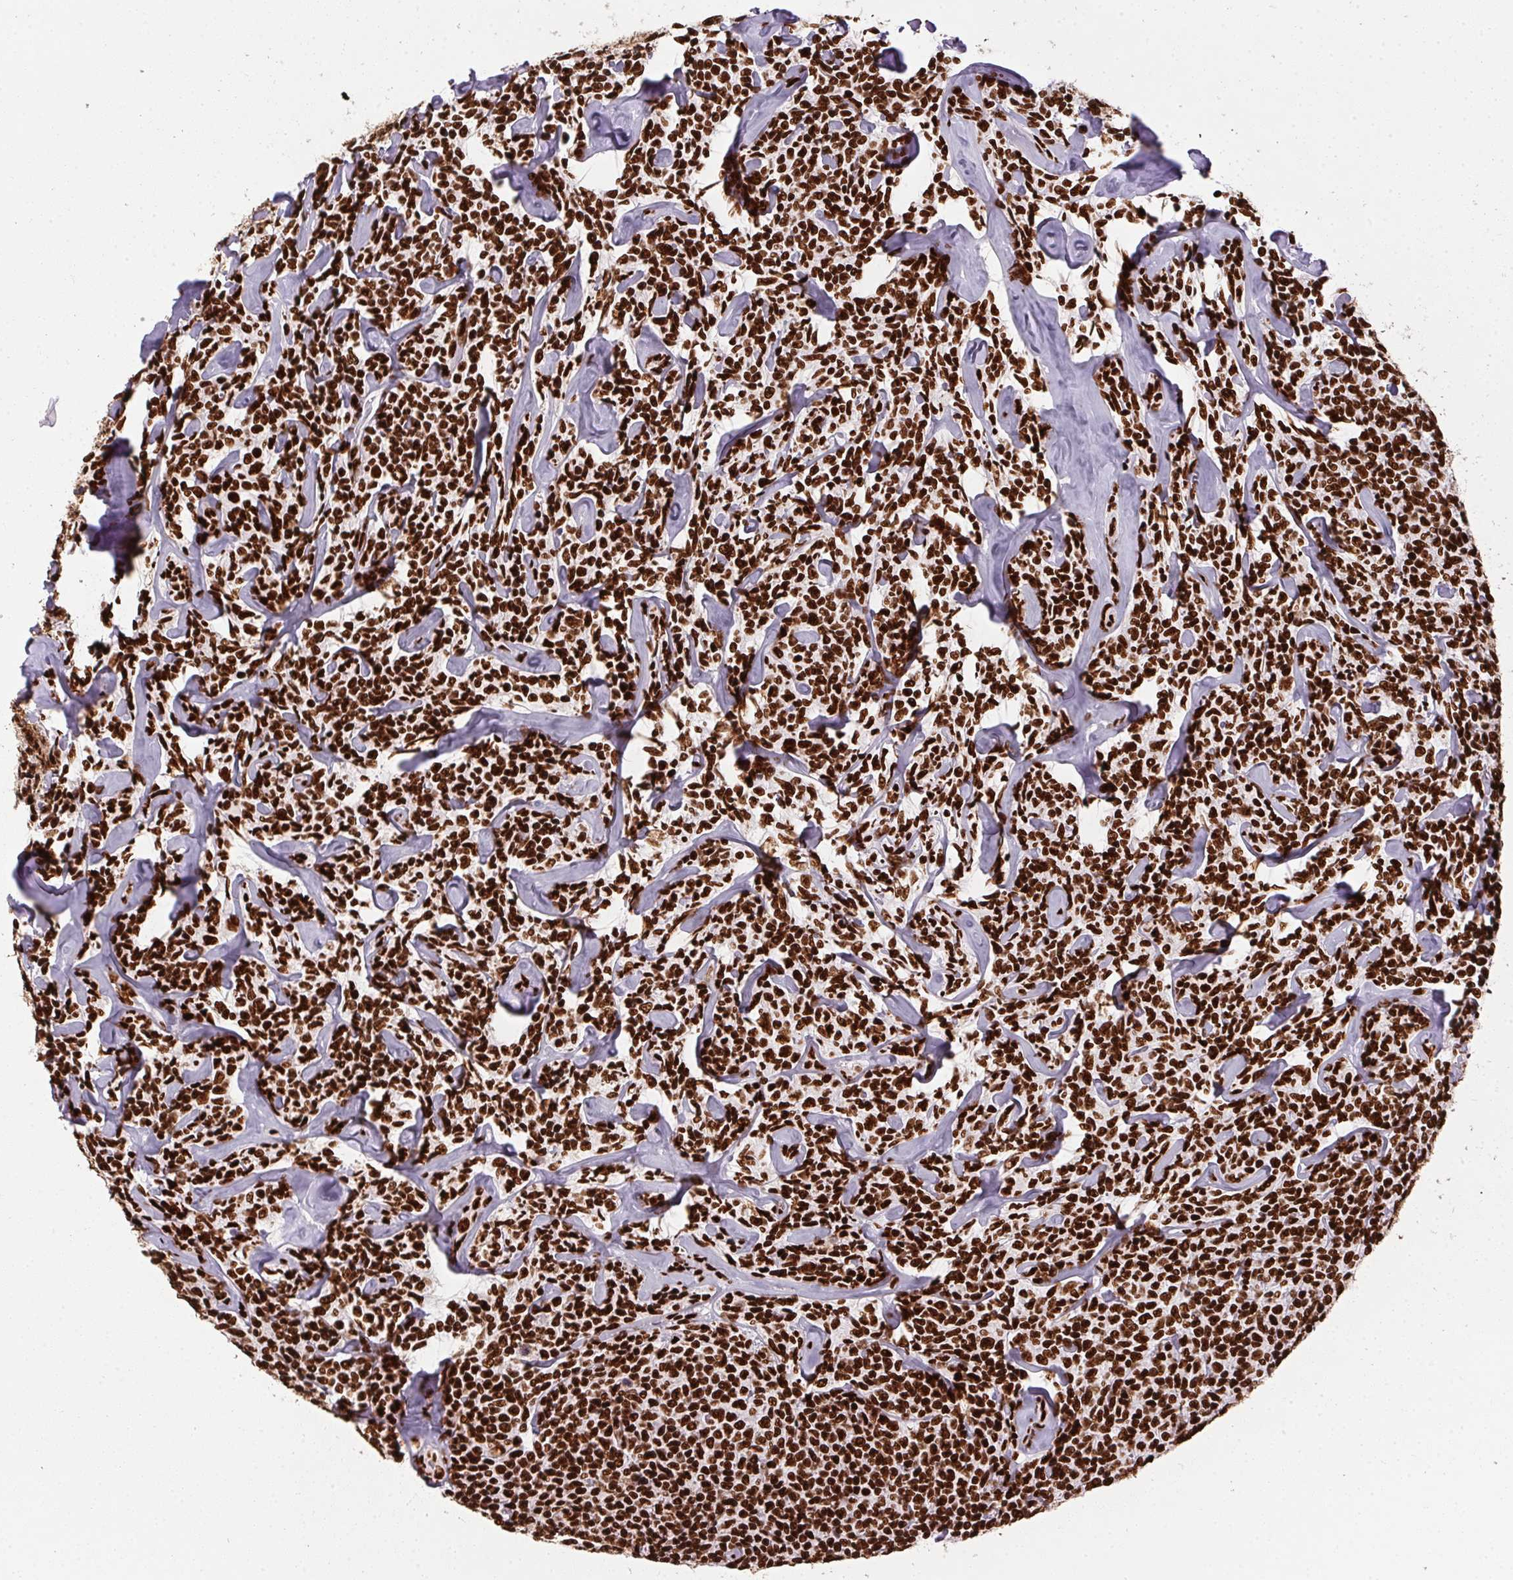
{"staining": {"intensity": "strong", "quantity": ">75%", "location": "nuclear"}, "tissue": "lymphoma", "cell_type": "Tumor cells", "image_type": "cancer", "snomed": [{"axis": "morphology", "description": "Malignant lymphoma, non-Hodgkin's type, Low grade"}, {"axis": "topography", "description": "Lymph node"}], "caption": "Immunohistochemical staining of human malignant lymphoma, non-Hodgkin's type (low-grade) shows strong nuclear protein expression in approximately >75% of tumor cells.", "gene": "PAGE3", "patient": {"sex": "female", "age": 56}}